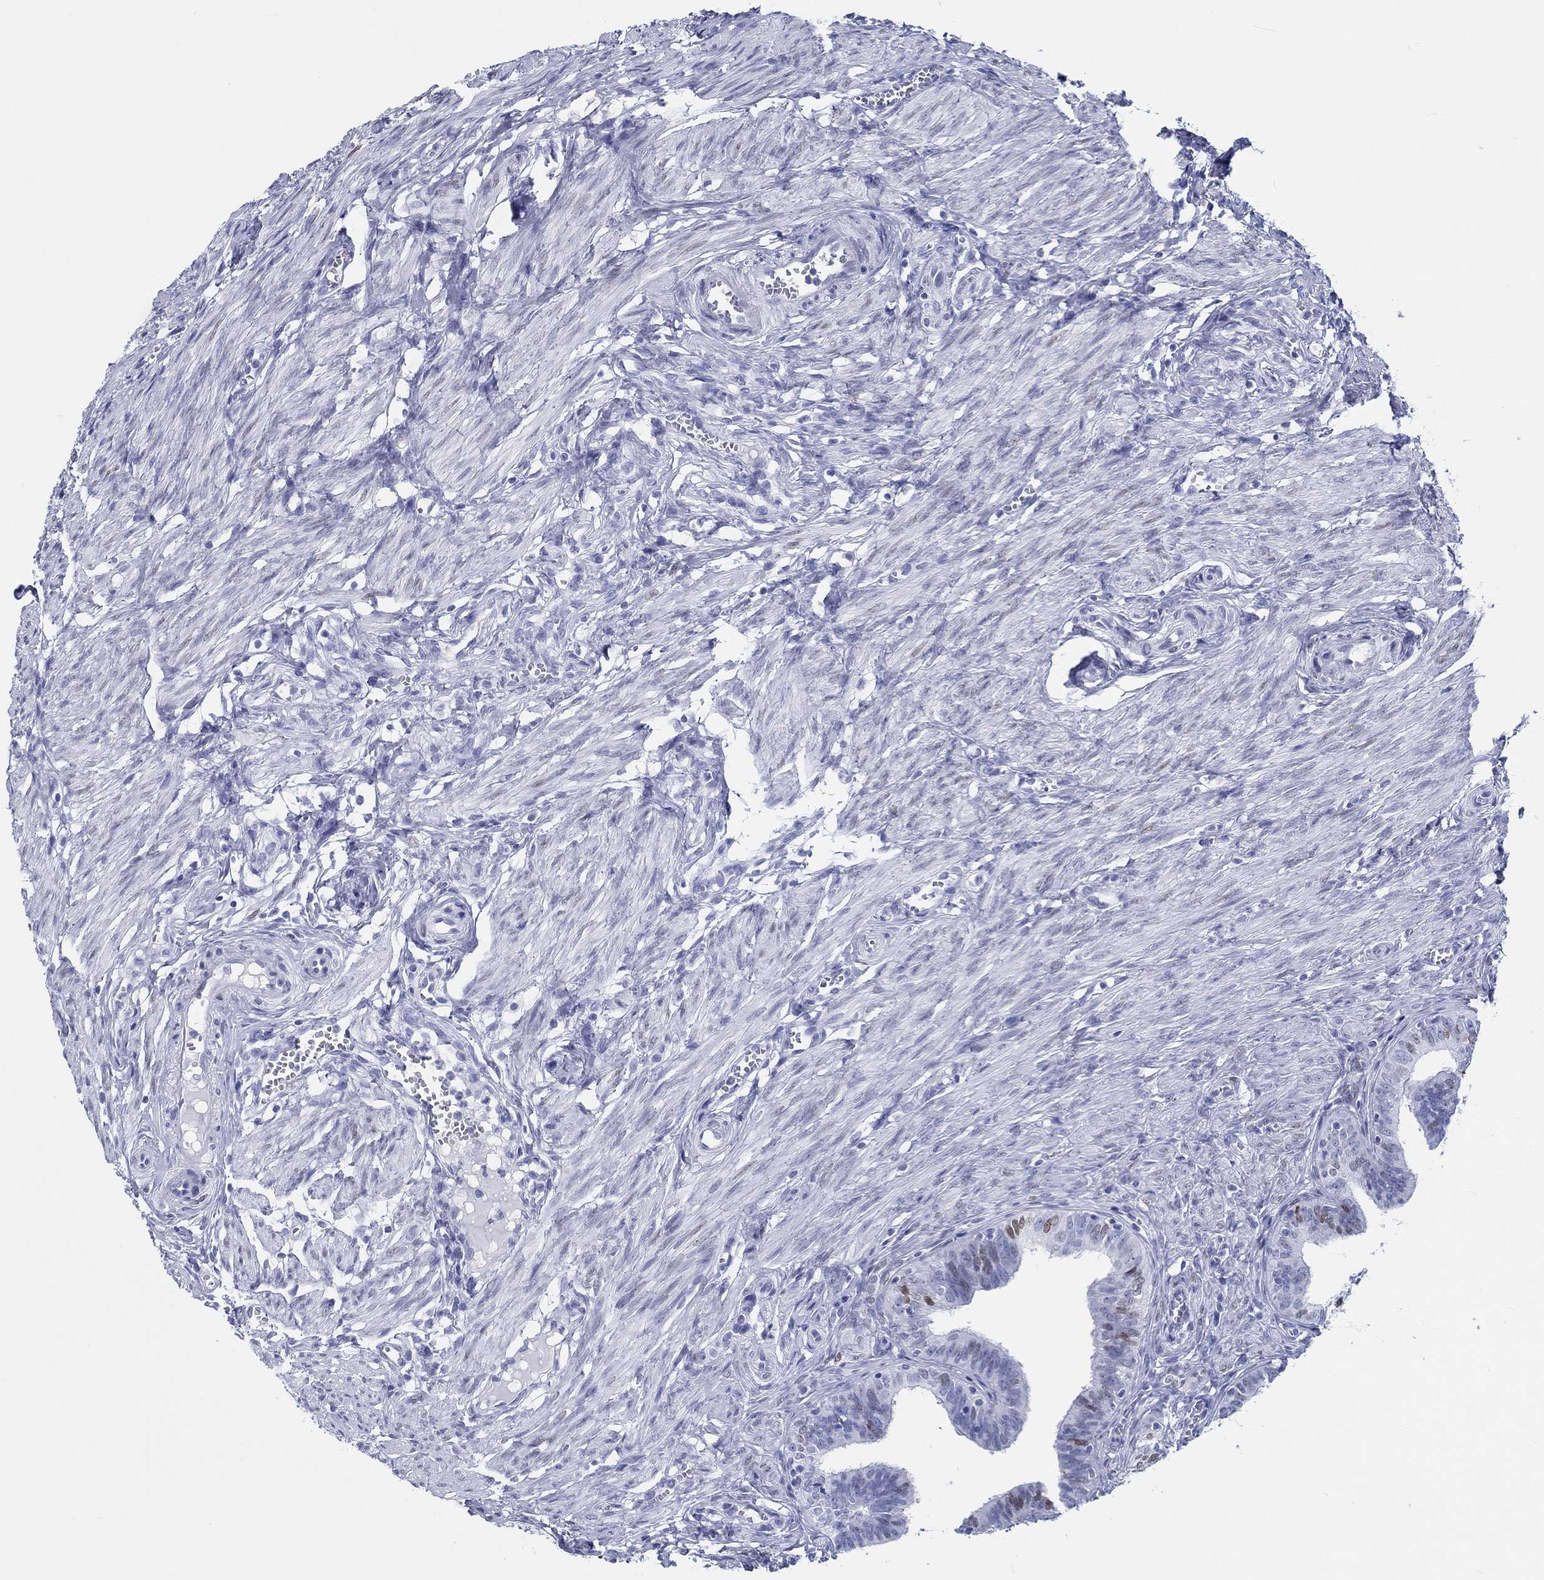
{"staining": {"intensity": "strong", "quantity": "<25%", "location": "nuclear"}, "tissue": "fallopian tube", "cell_type": "Glandular cells", "image_type": "normal", "snomed": [{"axis": "morphology", "description": "Normal tissue, NOS"}, {"axis": "topography", "description": "Fallopian tube"}], "caption": "A brown stain shows strong nuclear staining of a protein in glandular cells of benign human fallopian tube. (DAB (3,3'-diaminobenzidine) IHC with brightfield microscopy, high magnification).", "gene": "H1", "patient": {"sex": "female", "age": 25}}